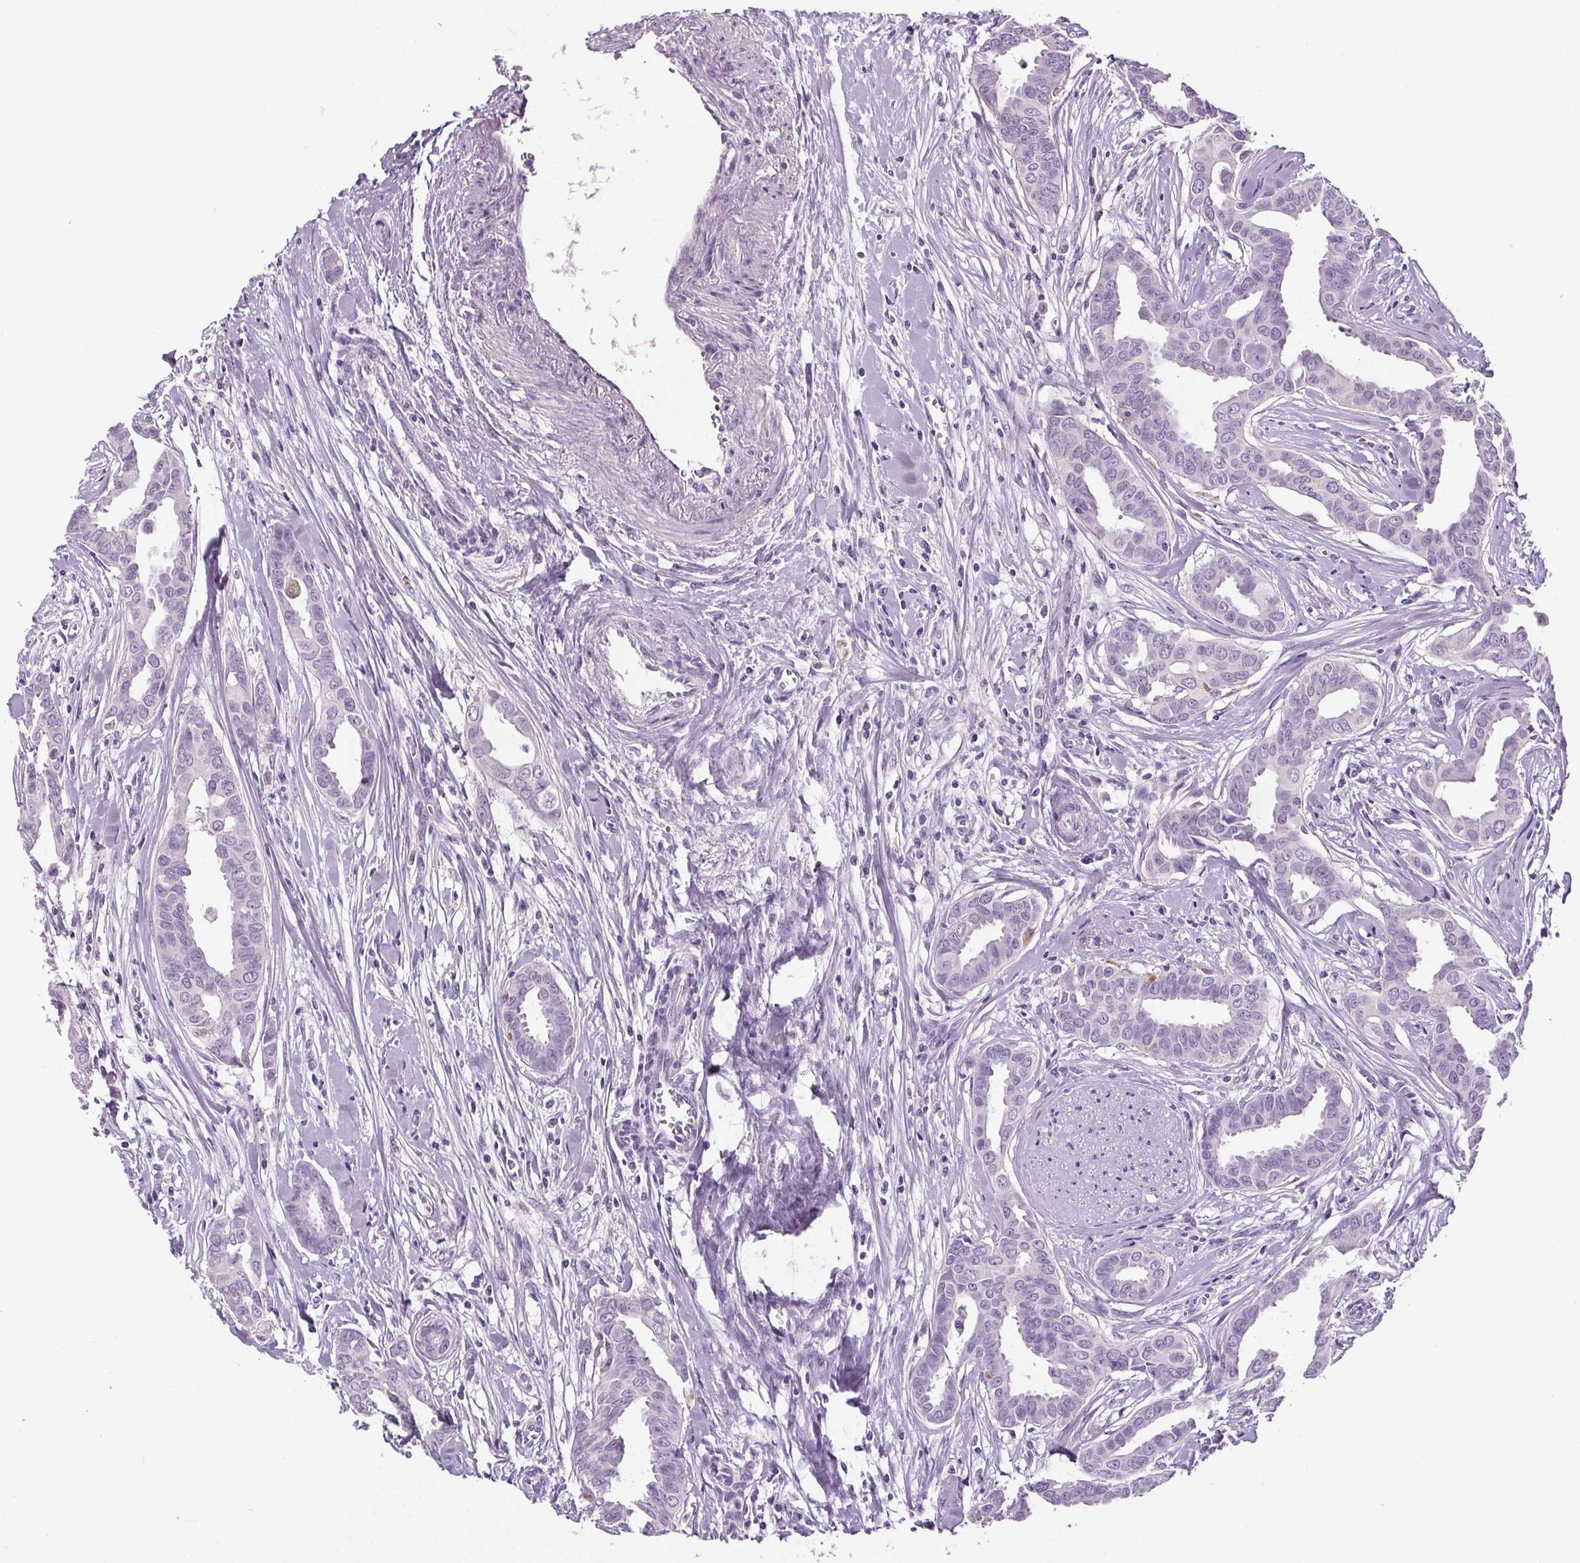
{"staining": {"intensity": "negative", "quantity": "none", "location": "none"}, "tissue": "breast cancer", "cell_type": "Tumor cells", "image_type": "cancer", "snomed": [{"axis": "morphology", "description": "Duct carcinoma"}, {"axis": "topography", "description": "Breast"}], "caption": "Immunohistochemistry histopathology image of neoplastic tissue: breast cancer stained with DAB exhibits no significant protein positivity in tumor cells. (Brightfield microscopy of DAB (3,3'-diaminobenzidine) immunohistochemistry at high magnification).", "gene": "GPIHBP1", "patient": {"sex": "female", "age": 45}}